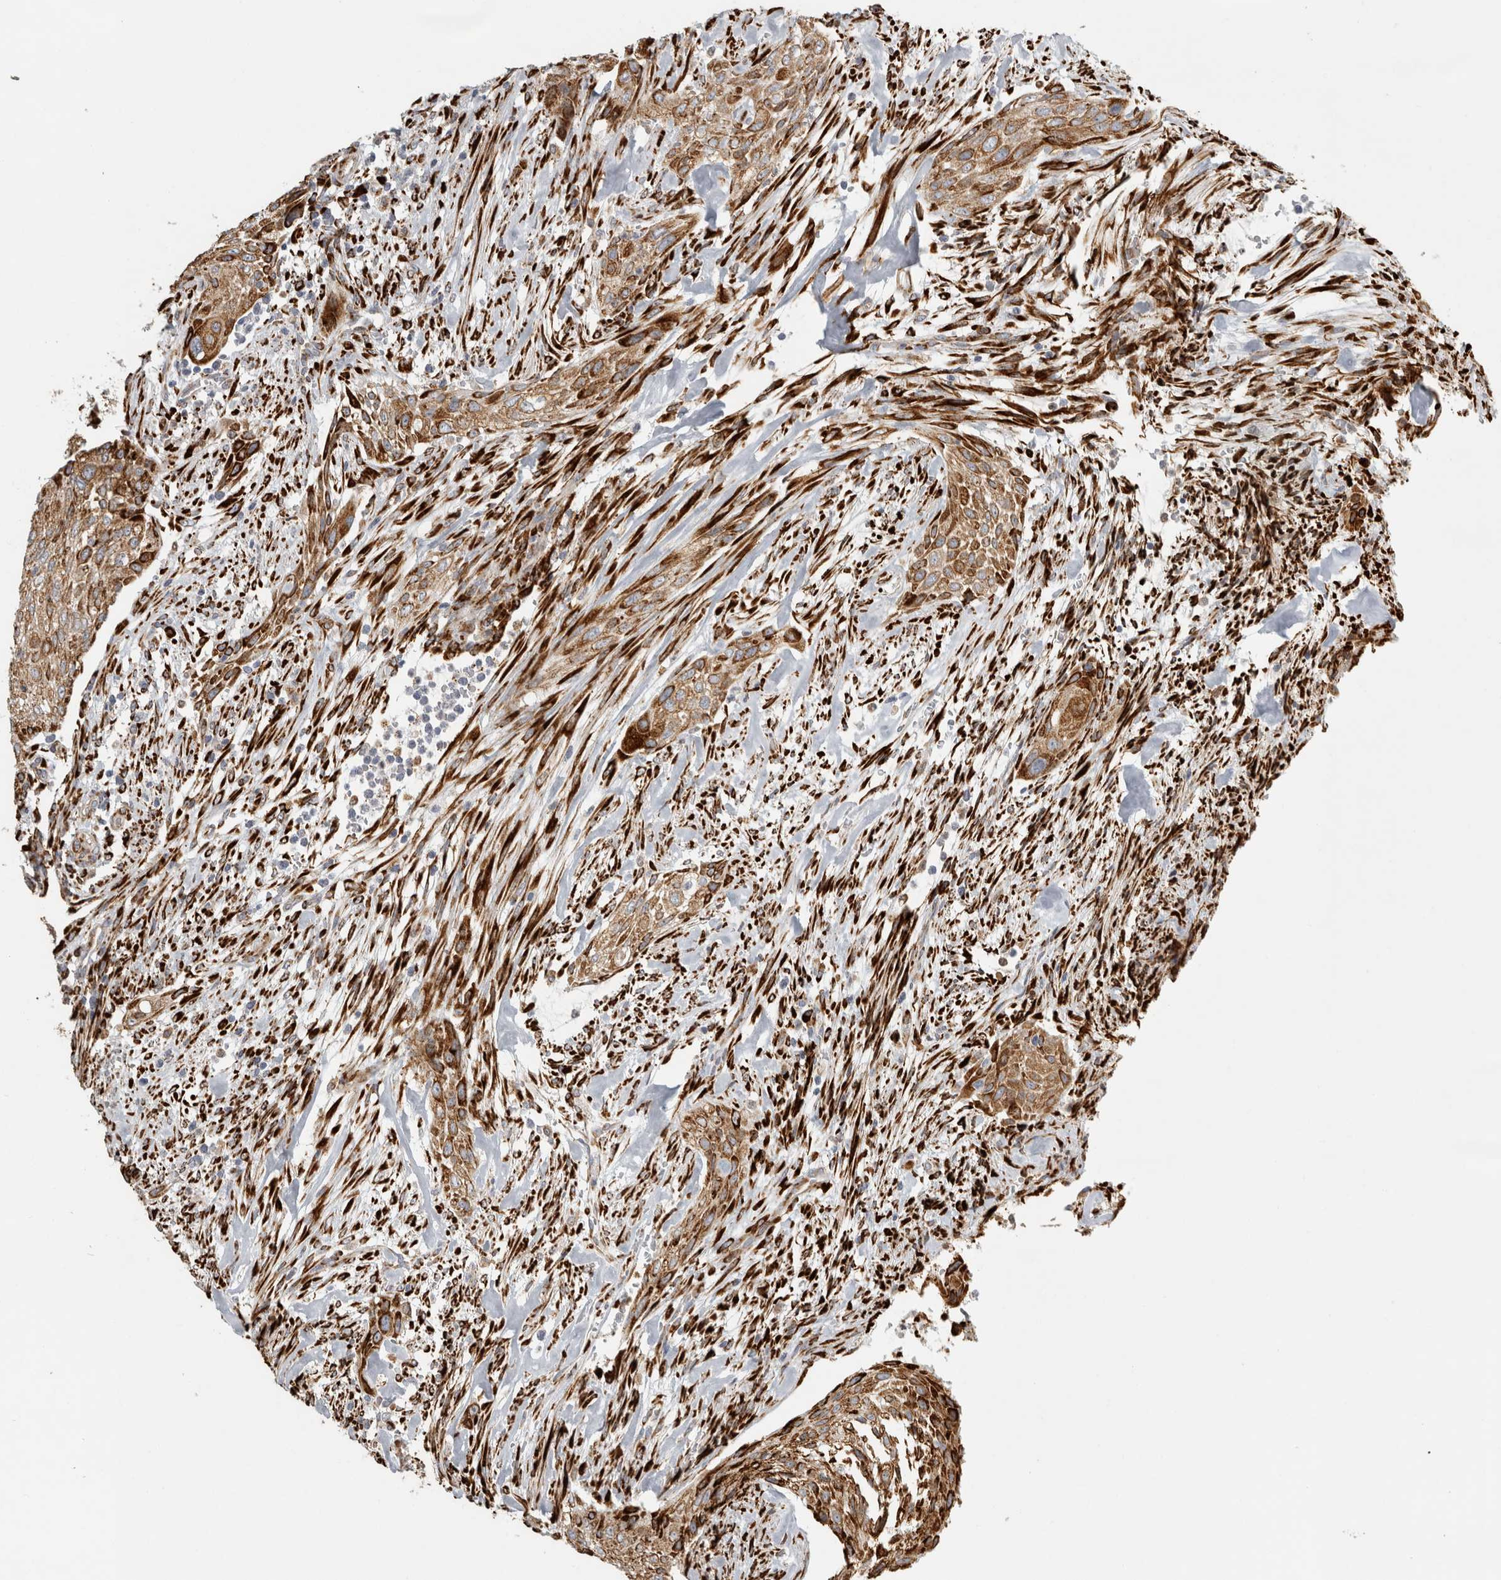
{"staining": {"intensity": "moderate", "quantity": ">75%", "location": "cytoplasmic/membranous"}, "tissue": "urothelial cancer", "cell_type": "Tumor cells", "image_type": "cancer", "snomed": [{"axis": "morphology", "description": "Urothelial carcinoma, Low grade"}, {"axis": "morphology", "description": "Urothelial carcinoma, High grade"}, {"axis": "topography", "description": "Urinary bladder"}], "caption": "Immunohistochemistry (IHC) image of neoplastic tissue: human urothelial carcinoma (low-grade) stained using IHC shows medium levels of moderate protein expression localized specifically in the cytoplasmic/membranous of tumor cells, appearing as a cytoplasmic/membranous brown color.", "gene": "OSTN", "patient": {"sex": "male", "age": 35}}